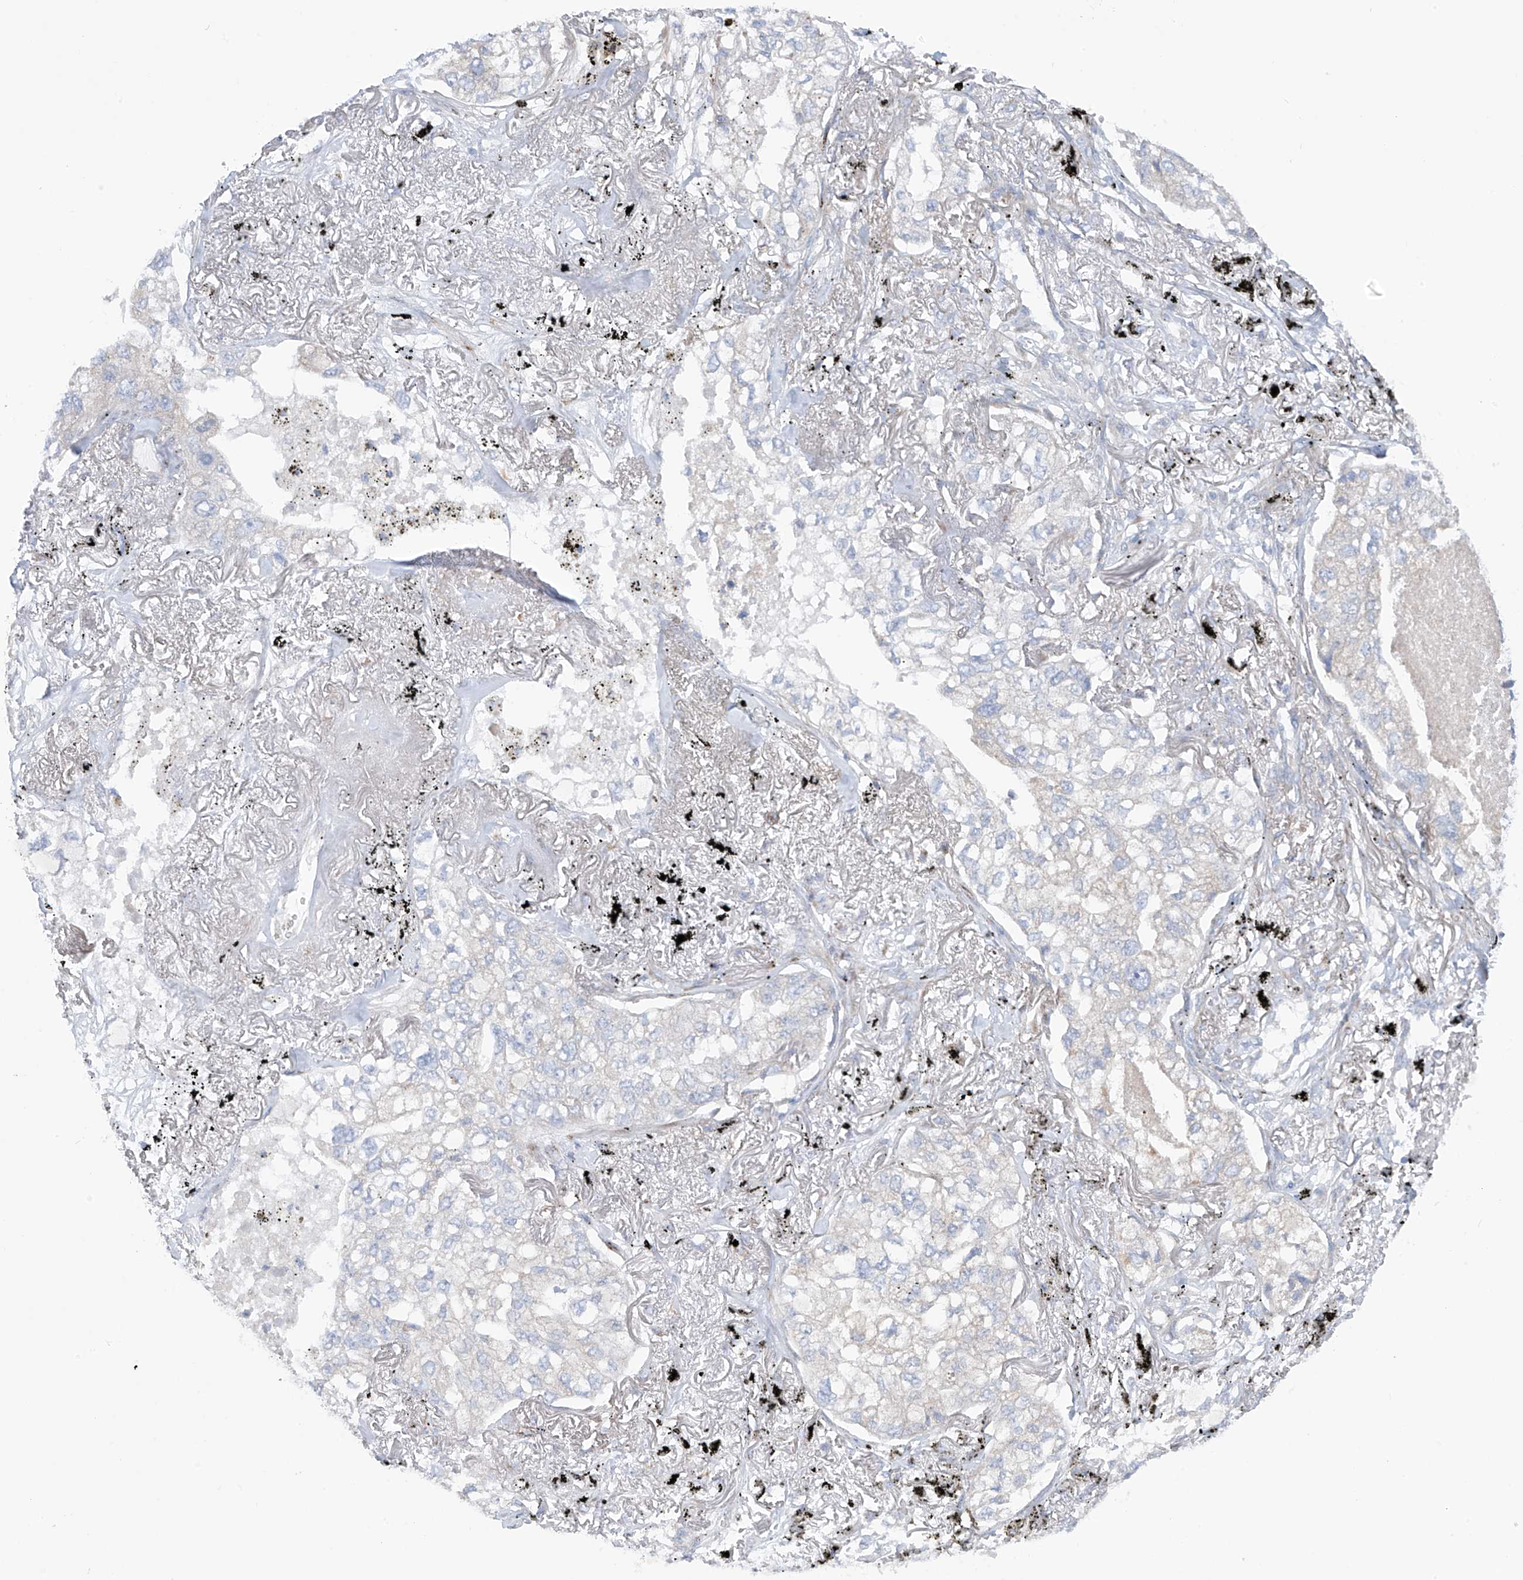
{"staining": {"intensity": "negative", "quantity": "none", "location": "none"}, "tissue": "lung cancer", "cell_type": "Tumor cells", "image_type": "cancer", "snomed": [{"axis": "morphology", "description": "Adenocarcinoma, NOS"}, {"axis": "topography", "description": "Lung"}], "caption": "Histopathology image shows no significant protein positivity in tumor cells of lung cancer. (Immunohistochemistry, brightfield microscopy, high magnification).", "gene": "TRMT2B", "patient": {"sex": "male", "age": 65}}